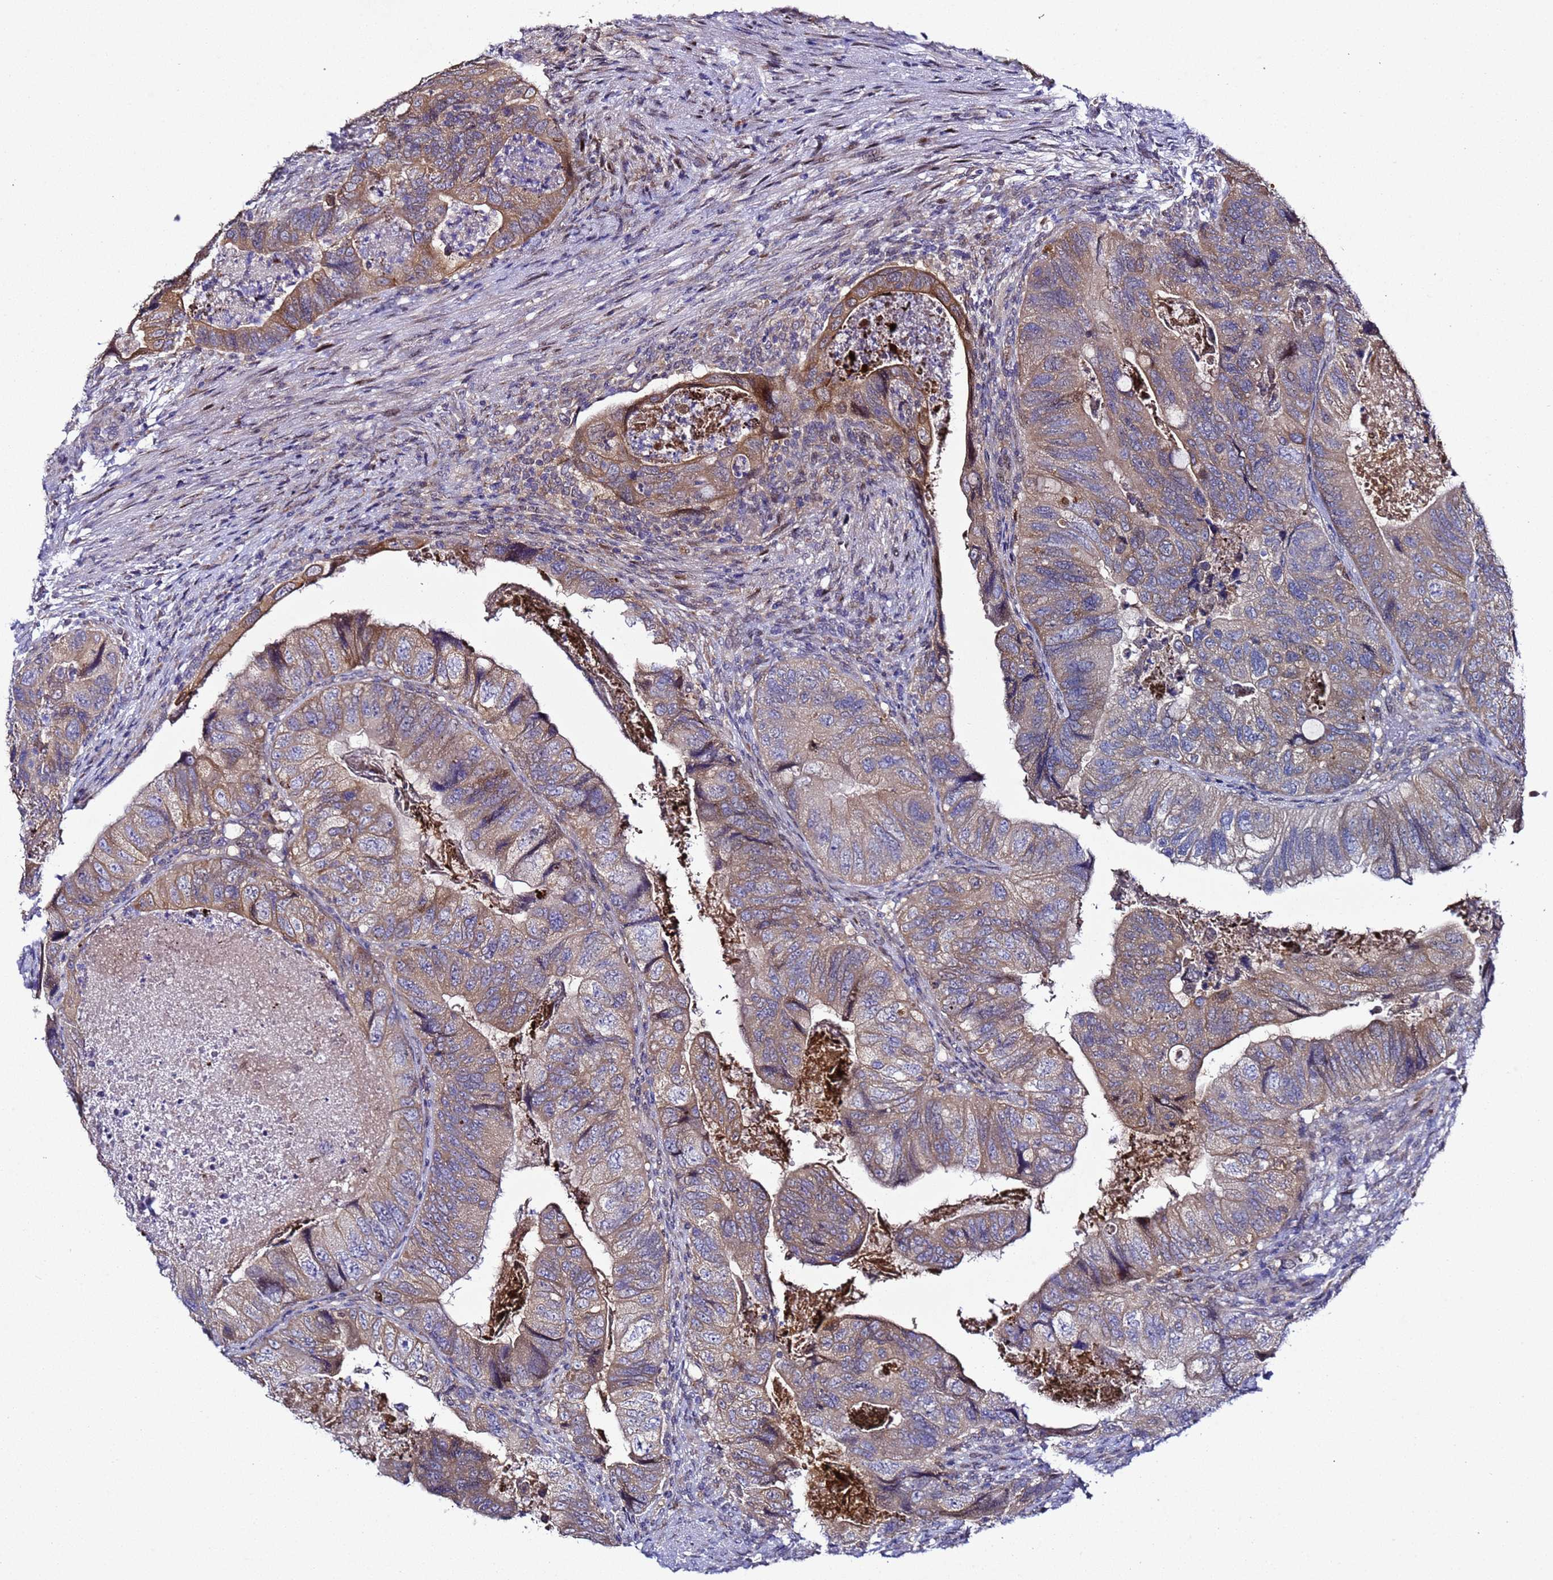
{"staining": {"intensity": "moderate", "quantity": ">75%", "location": "cytoplasmic/membranous"}, "tissue": "colorectal cancer", "cell_type": "Tumor cells", "image_type": "cancer", "snomed": [{"axis": "morphology", "description": "Adenocarcinoma, NOS"}, {"axis": "topography", "description": "Rectum"}], "caption": "A high-resolution image shows immunohistochemistry staining of colorectal cancer (adenocarcinoma), which shows moderate cytoplasmic/membranous staining in approximately >75% of tumor cells. (DAB = brown stain, brightfield microscopy at high magnification).", "gene": "ALG3", "patient": {"sex": "male", "age": 63}}